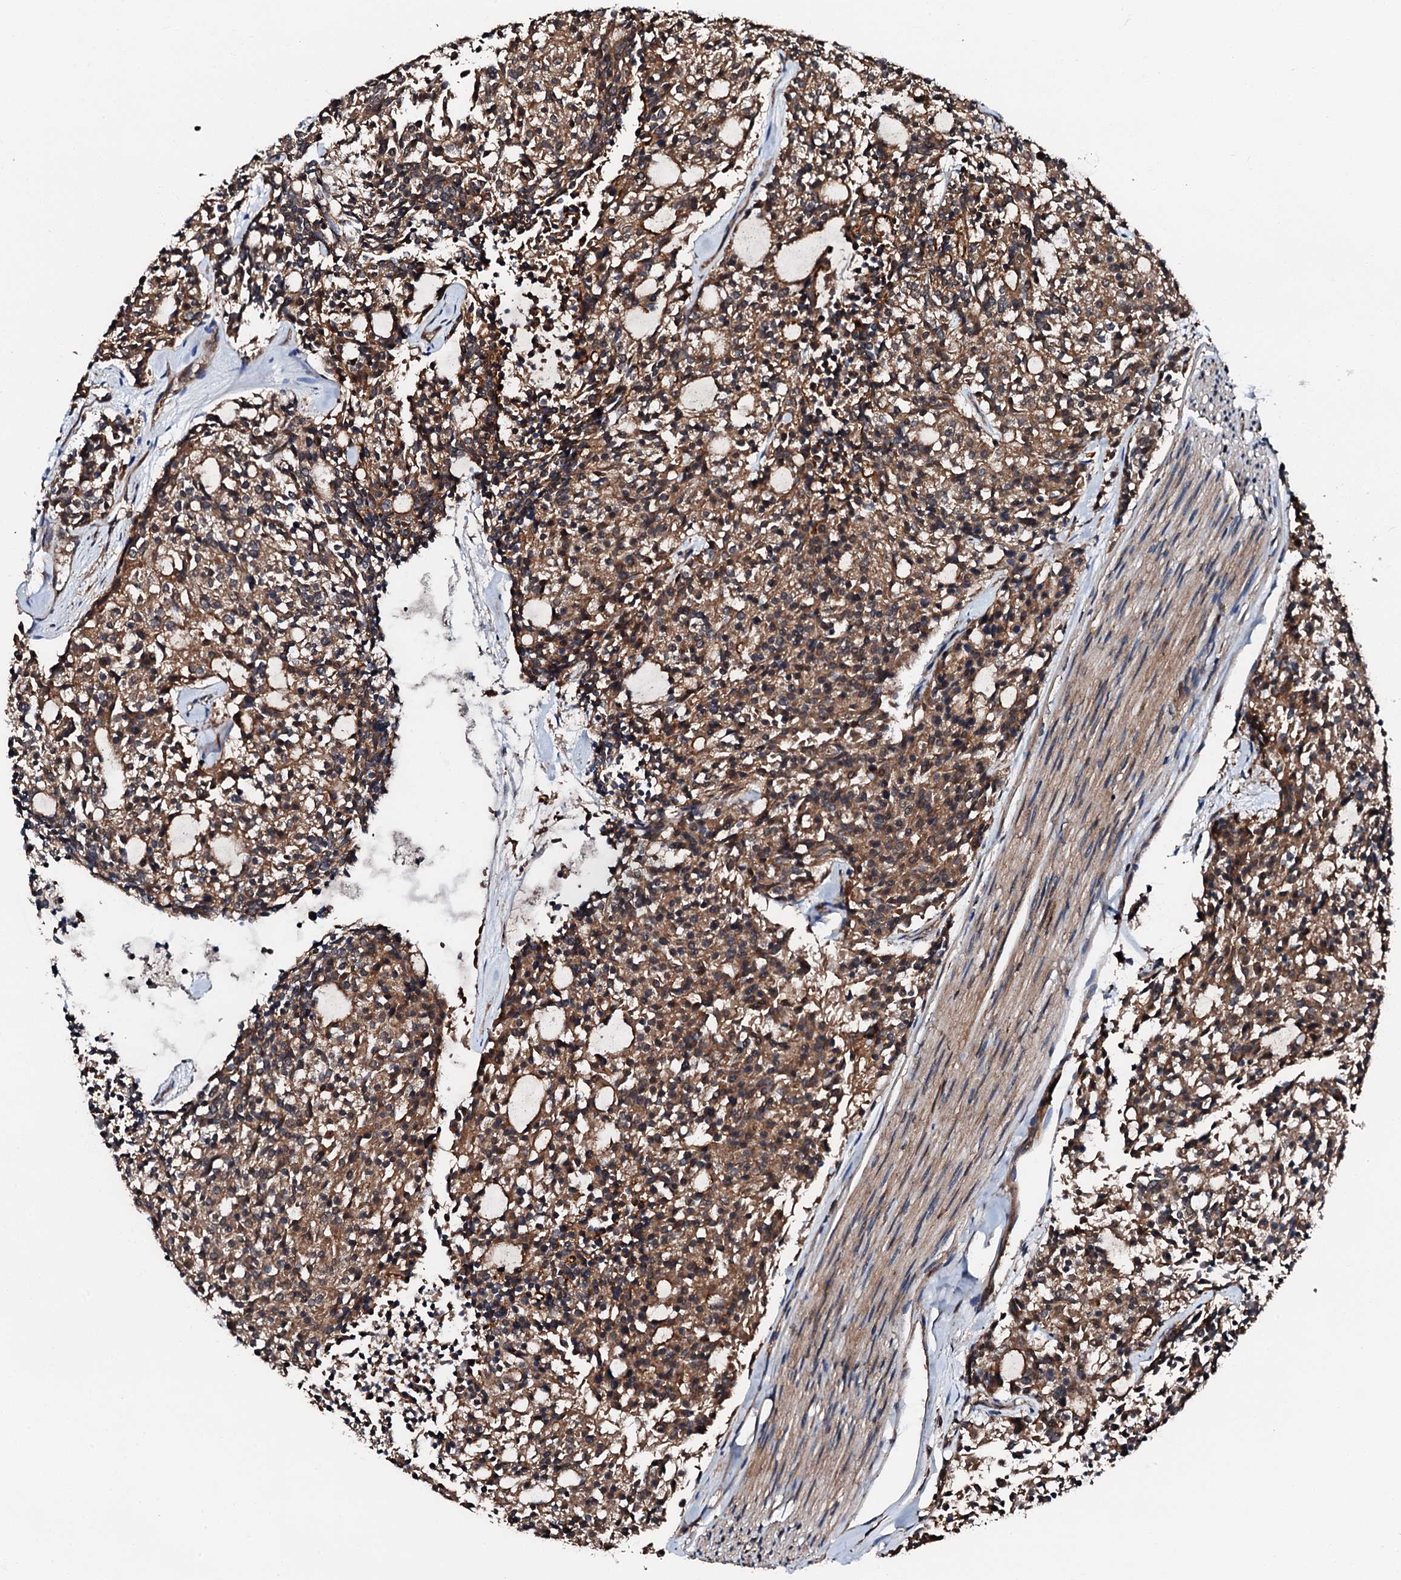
{"staining": {"intensity": "moderate", "quantity": ">75%", "location": "cytoplasmic/membranous"}, "tissue": "carcinoid", "cell_type": "Tumor cells", "image_type": "cancer", "snomed": [{"axis": "morphology", "description": "Carcinoid, malignant, NOS"}, {"axis": "topography", "description": "Pancreas"}], "caption": "Protein staining of carcinoid tissue exhibits moderate cytoplasmic/membranous staining in approximately >75% of tumor cells.", "gene": "FGD4", "patient": {"sex": "female", "age": 54}}